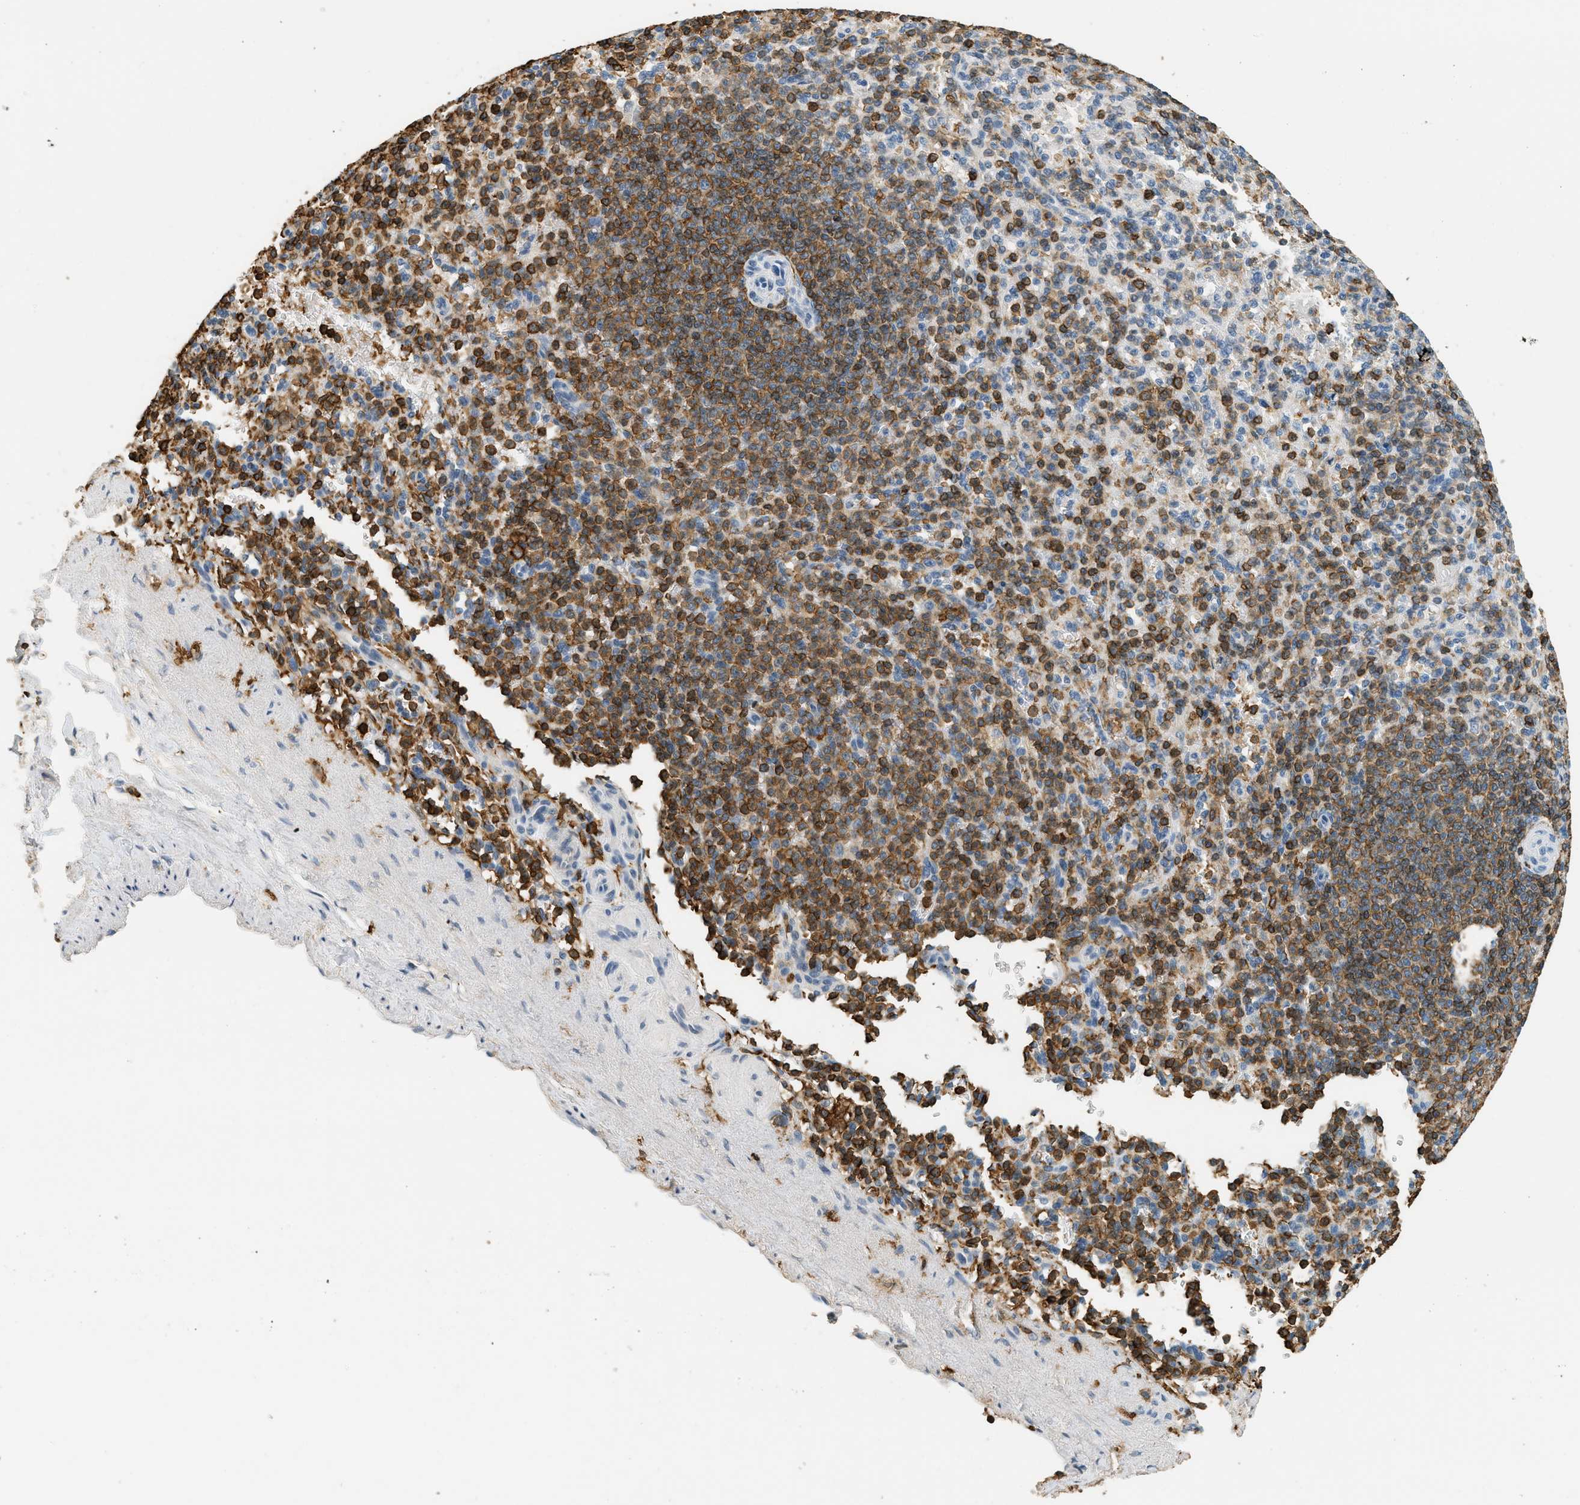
{"staining": {"intensity": "strong", "quantity": ">75%", "location": "cytoplasmic/membranous"}, "tissue": "spleen", "cell_type": "Cells in red pulp", "image_type": "normal", "snomed": [{"axis": "morphology", "description": "Normal tissue, NOS"}, {"axis": "topography", "description": "Spleen"}], "caption": "The histopathology image displays immunohistochemical staining of unremarkable spleen. There is strong cytoplasmic/membranous staining is present in about >75% of cells in red pulp. Nuclei are stained in blue.", "gene": "LSP1", "patient": {"sex": "female", "age": 74}}